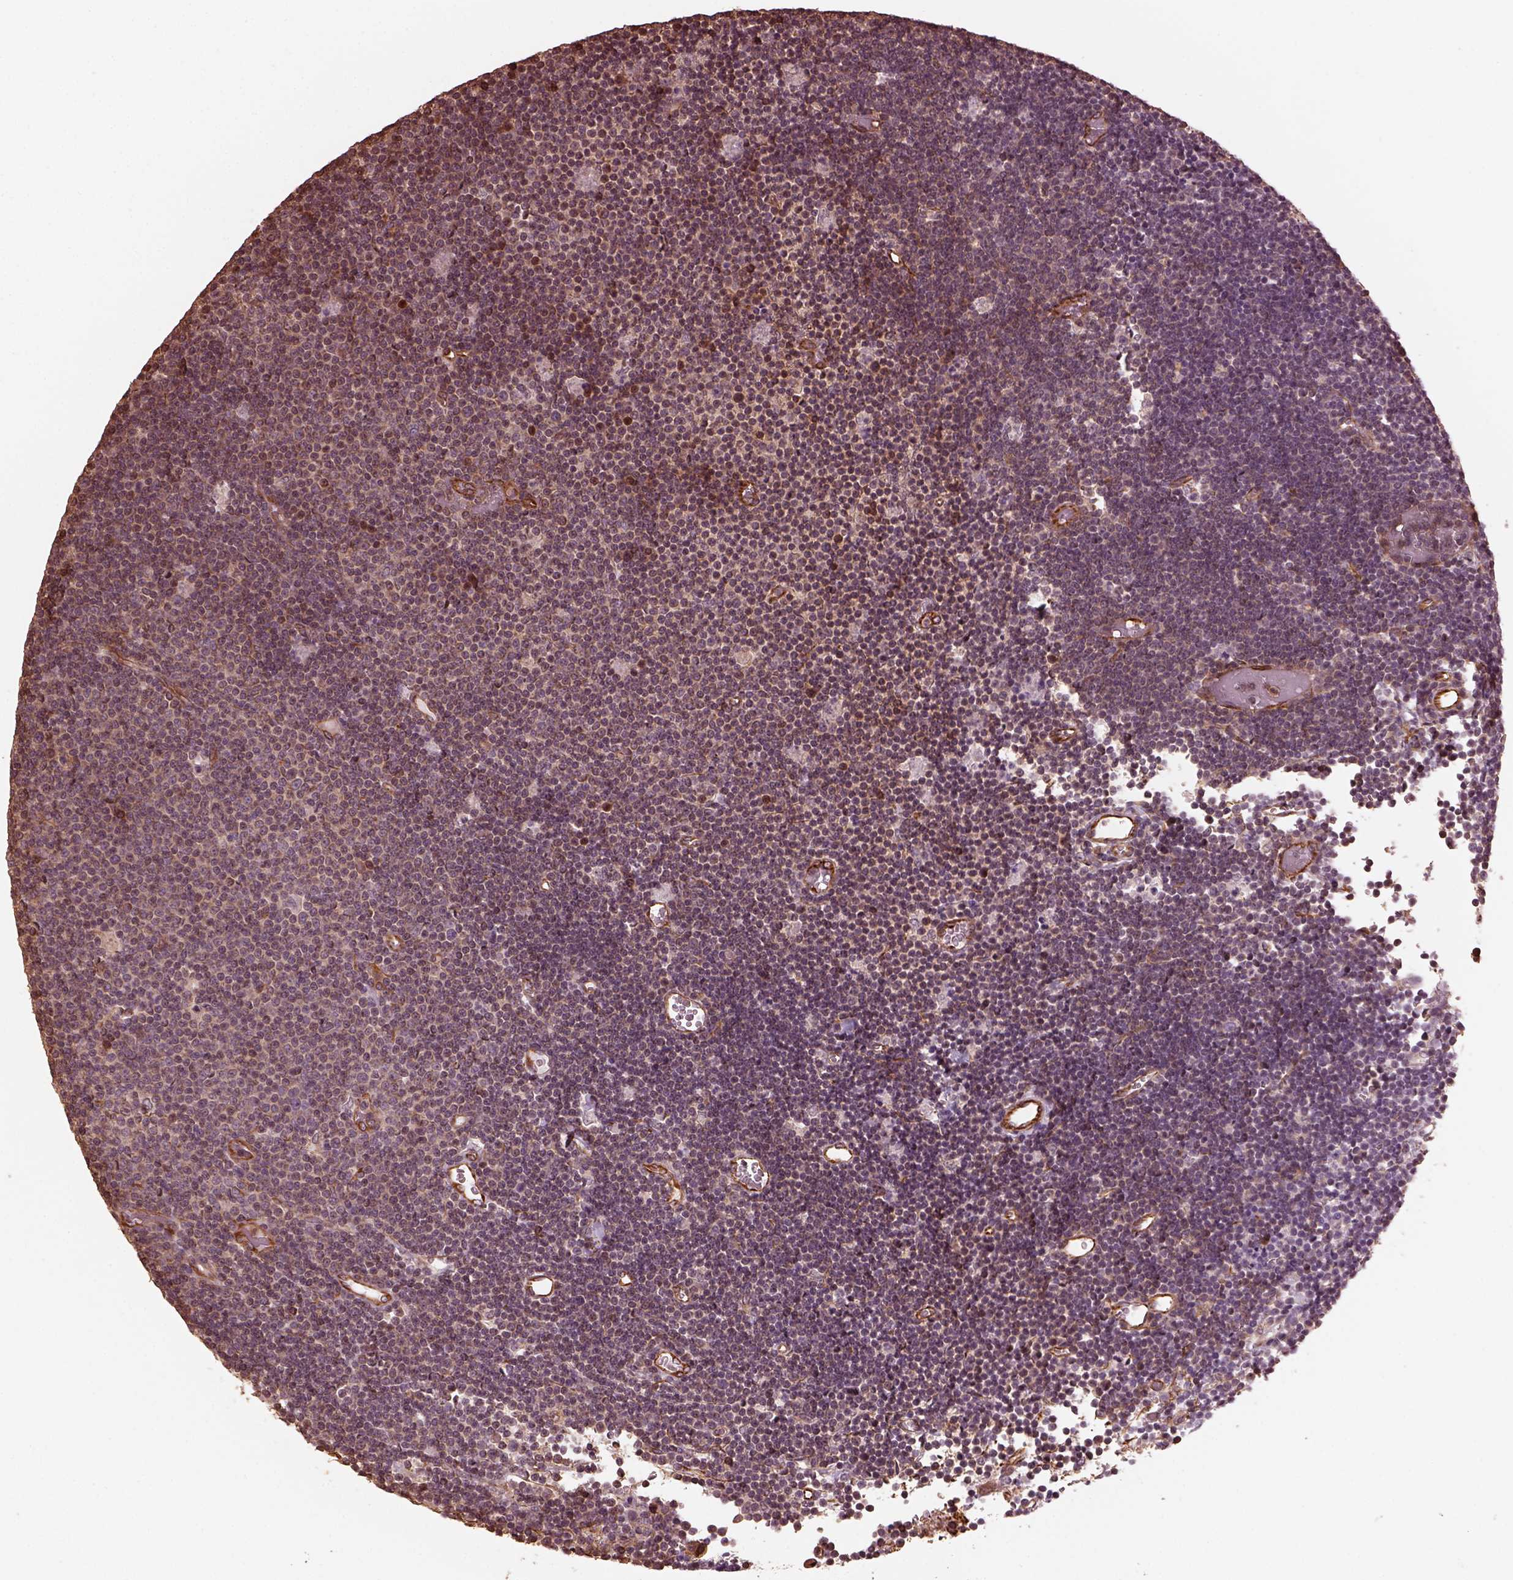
{"staining": {"intensity": "weak", "quantity": ">75%", "location": "cytoplasmic/membranous"}, "tissue": "lymphoma", "cell_type": "Tumor cells", "image_type": "cancer", "snomed": [{"axis": "morphology", "description": "Malignant lymphoma, non-Hodgkin's type, Low grade"}, {"axis": "topography", "description": "Brain"}], "caption": "Immunohistochemistry micrograph of low-grade malignant lymphoma, non-Hodgkin's type stained for a protein (brown), which displays low levels of weak cytoplasmic/membranous staining in approximately >75% of tumor cells.", "gene": "GTPBP1", "patient": {"sex": "female", "age": 66}}